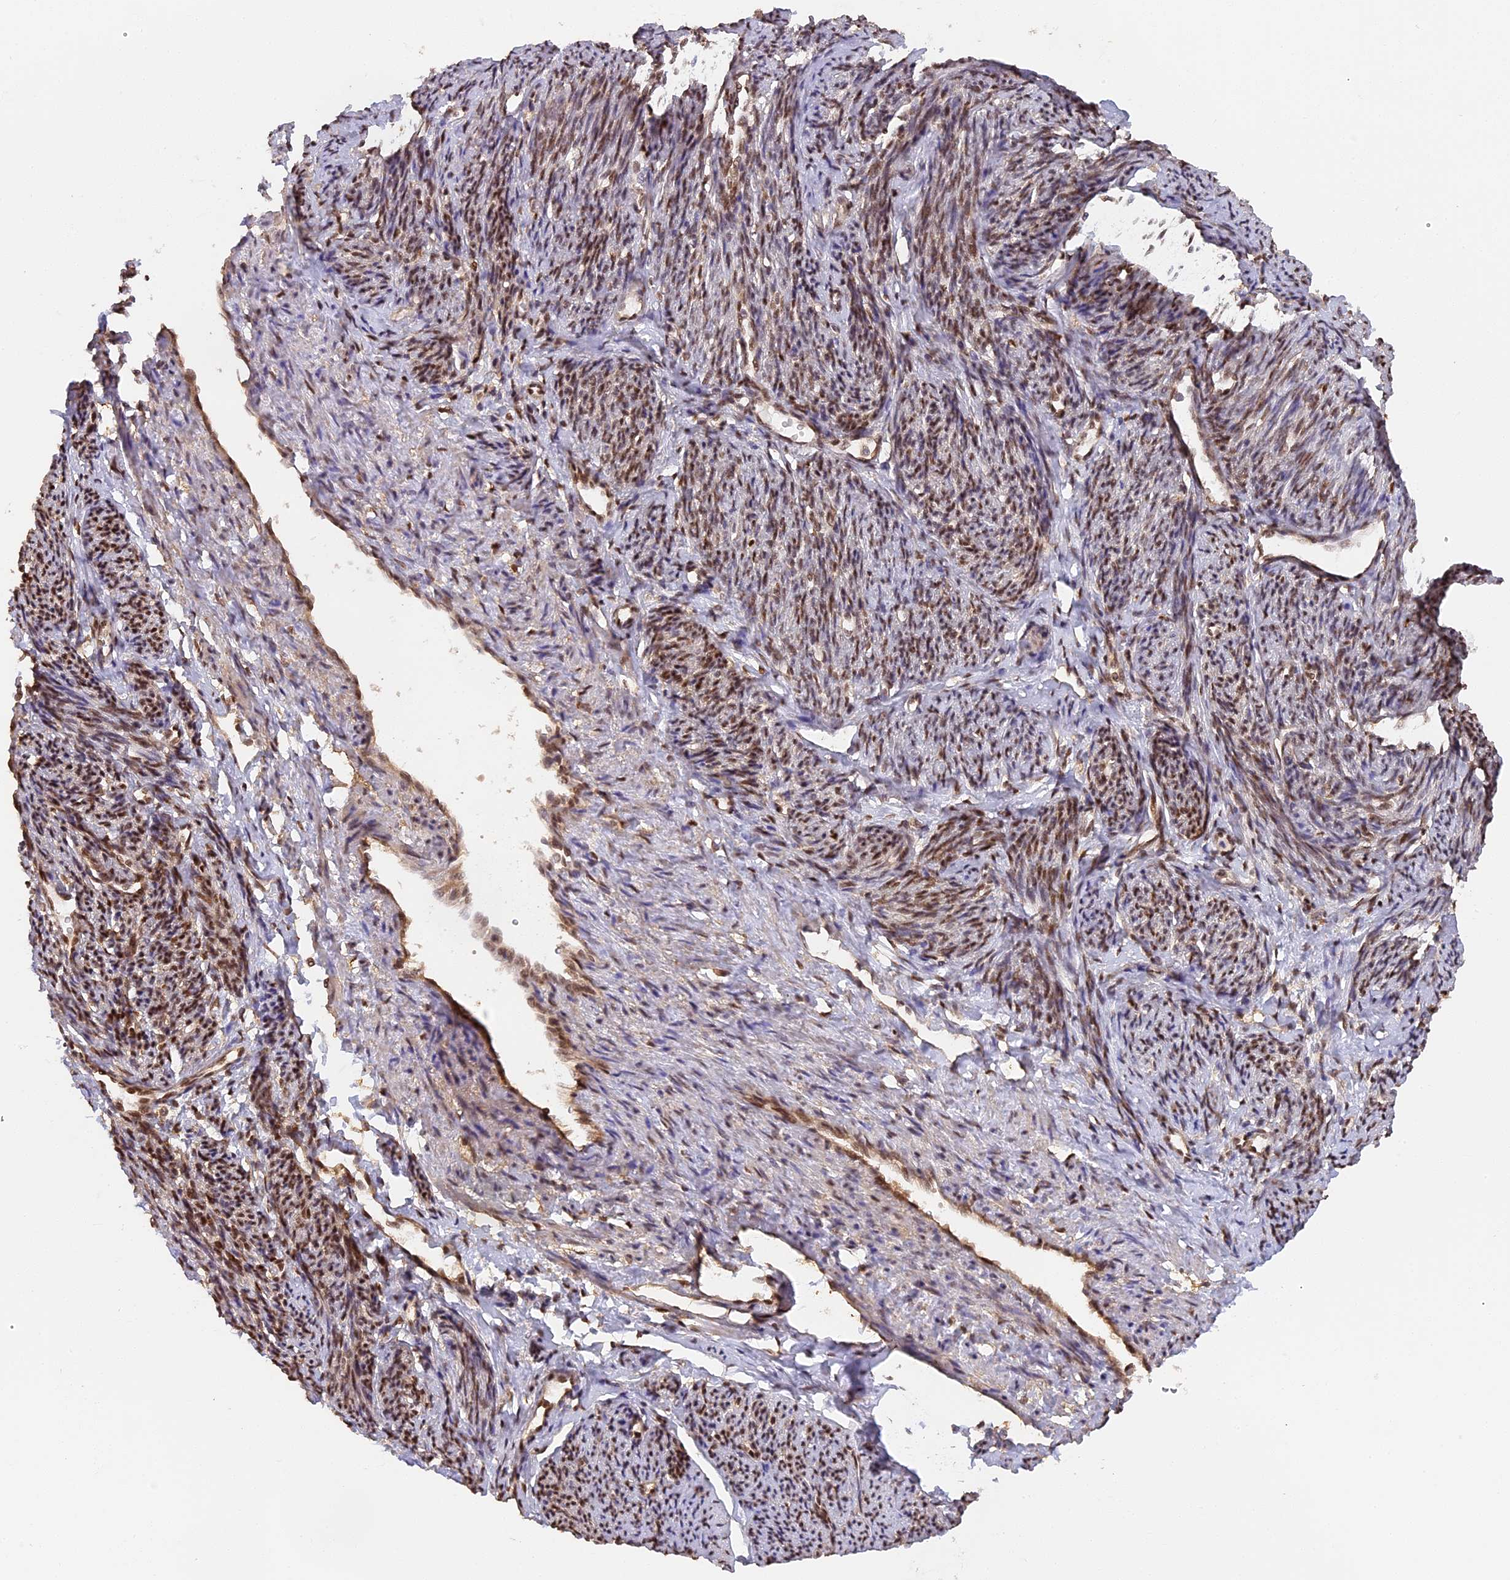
{"staining": {"intensity": "moderate", "quantity": ">75%", "location": "nuclear"}, "tissue": "smooth muscle", "cell_type": "Smooth muscle cells", "image_type": "normal", "snomed": [{"axis": "morphology", "description": "Normal tissue, NOS"}, {"axis": "topography", "description": "Smooth muscle"}, {"axis": "topography", "description": "Uterus"}], "caption": "A medium amount of moderate nuclear expression is identified in approximately >75% of smooth muscle cells in normal smooth muscle. (DAB (3,3'-diaminobenzidine) = brown stain, brightfield microscopy at high magnification).", "gene": "MYBL2", "patient": {"sex": "female", "age": 59}}